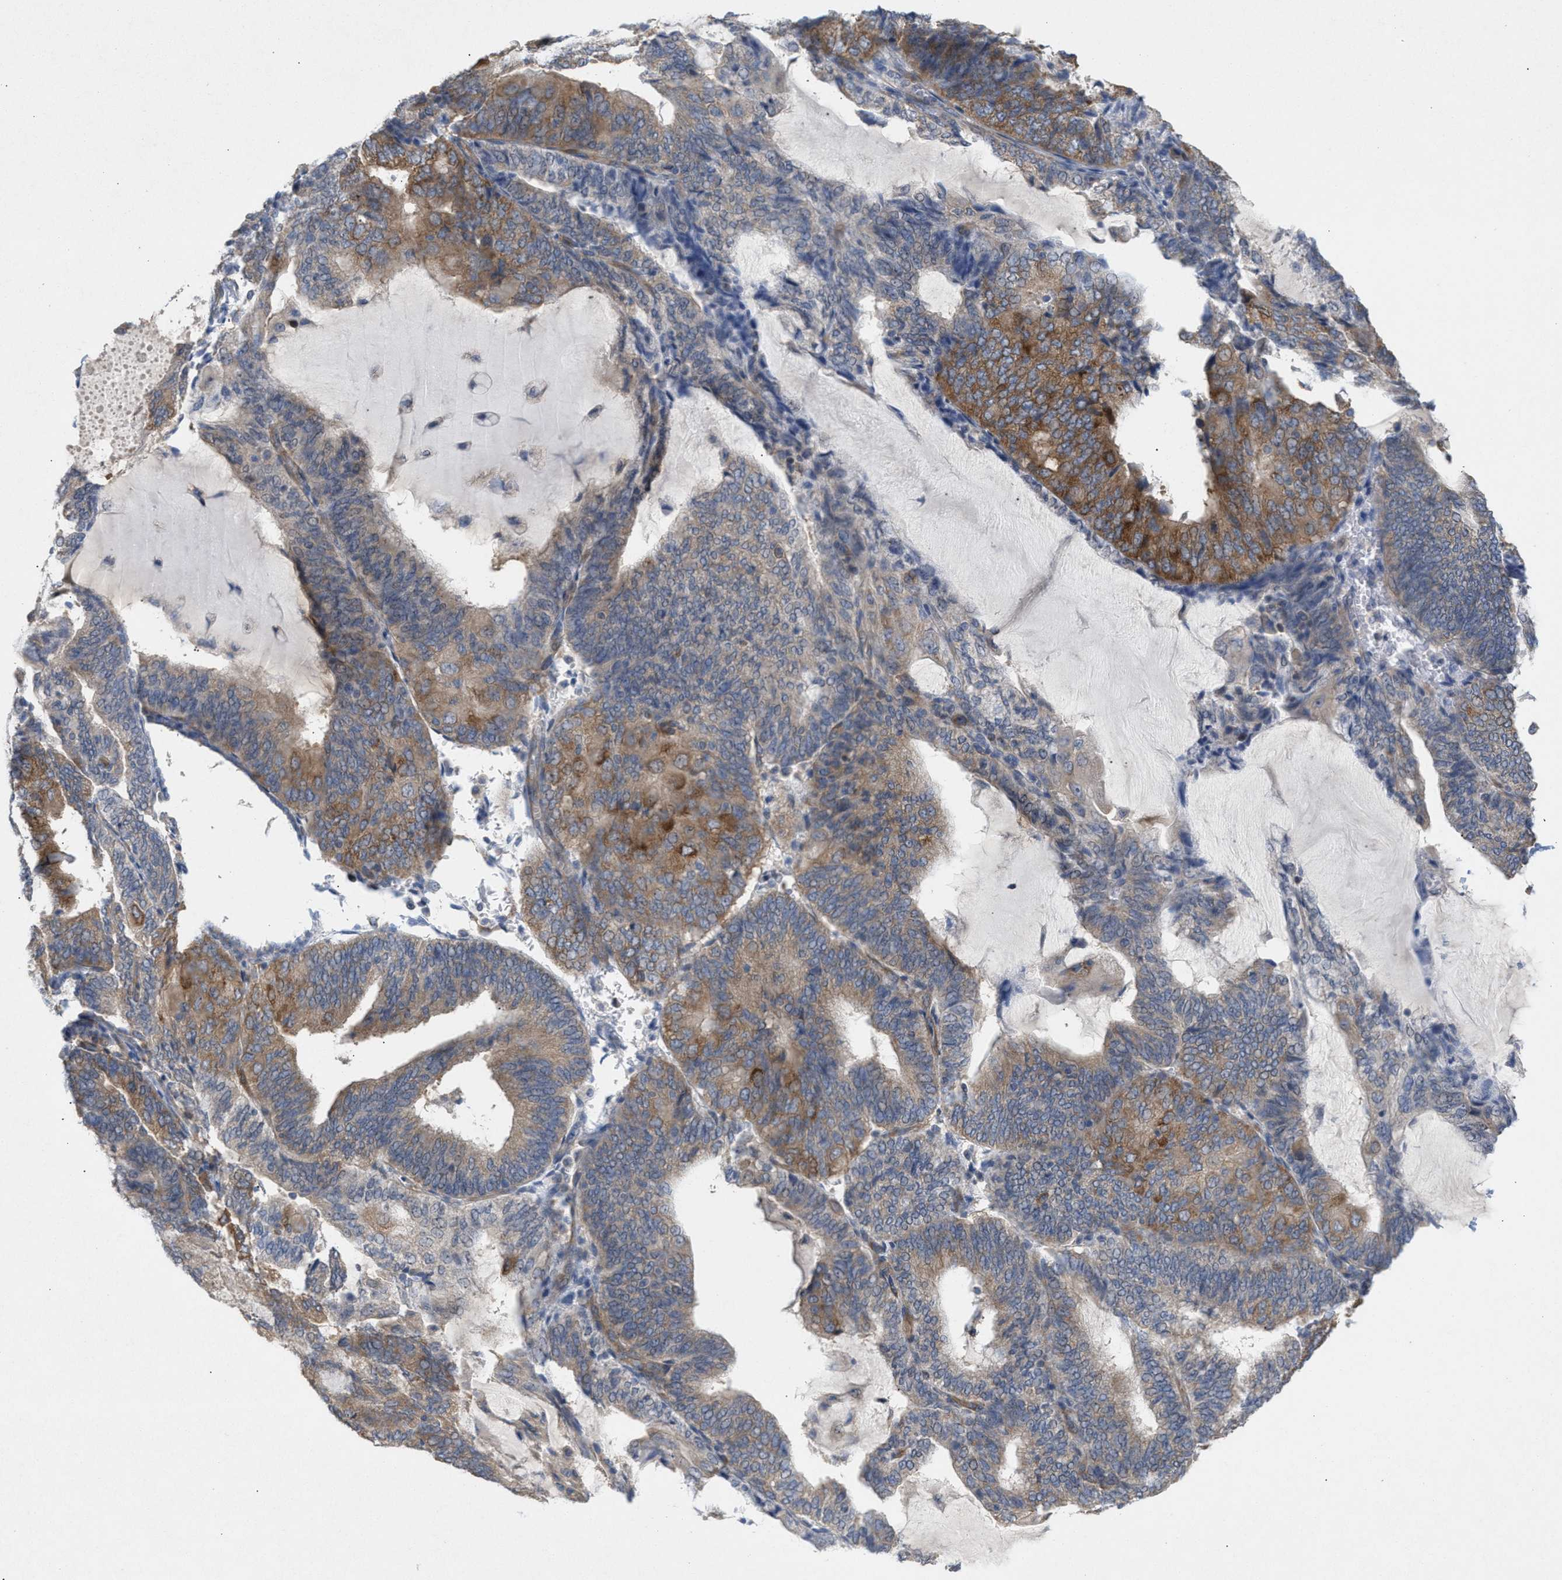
{"staining": {"intensity": "moderate", "quantity": ">75%", "location": "cytoplasmic/membranous"}, "tissue": "endometrial cancer", "cell_type": "Tumor cells", "image_type": "cancer", "snomed": [{"axis": "morphology", "description": "Adenocarcinoma, NOS"}, {"axis": "topography", "description": "Endometrium"}], "caption": "There is medium levels of moderate cytoplasmic/membranous expression in tumor cells of endometrial cancer, as demonstrated by immunohistochemical staining (brown color).", "gene": "UBAP2", "patient": {"sex": "female", "age": 81}}